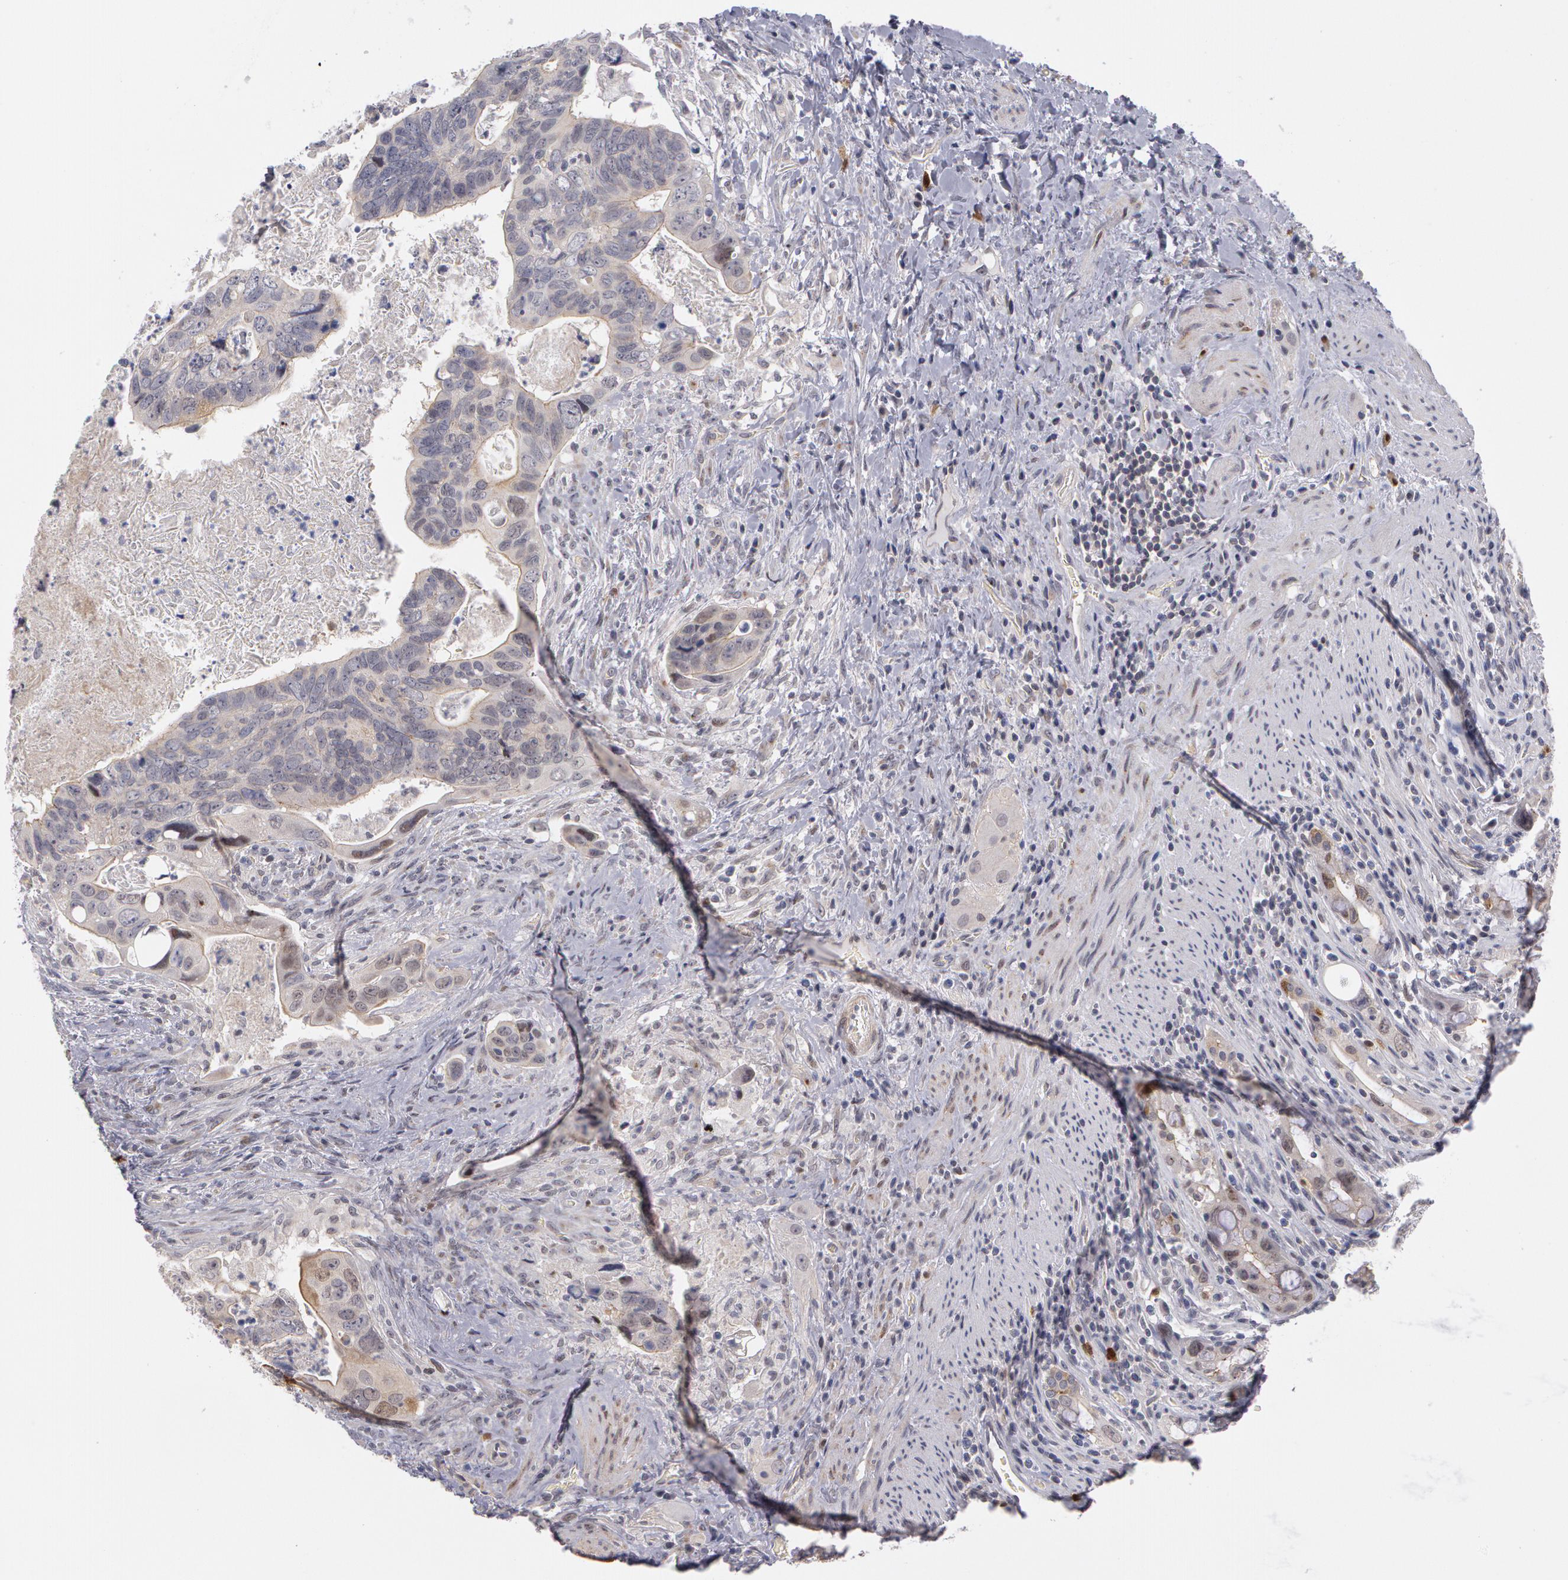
{"staining": {"intensity": "weak", "quantity": "<25%", "location": "nuclear"}, "tissue": "colorectal cancer", "cell_type": "Tumor cells", "image_type": "cancer", "snomed": [{"axis": "morphology", "description": "Adenocarcinoma, NOS"}, {"axis": "topography", "description": "Rectum"}], "caption": "A high-resolution histopathology image shows IHC staining of colorectal adenocarcinoma, which demonstrates no significant staining in tumor cells. (Brightfield microscopy of DAB immunohistochemistry at high magnification).", "gene": "PRICKLE1", "patient": {"sex": "male", "age": 53}}